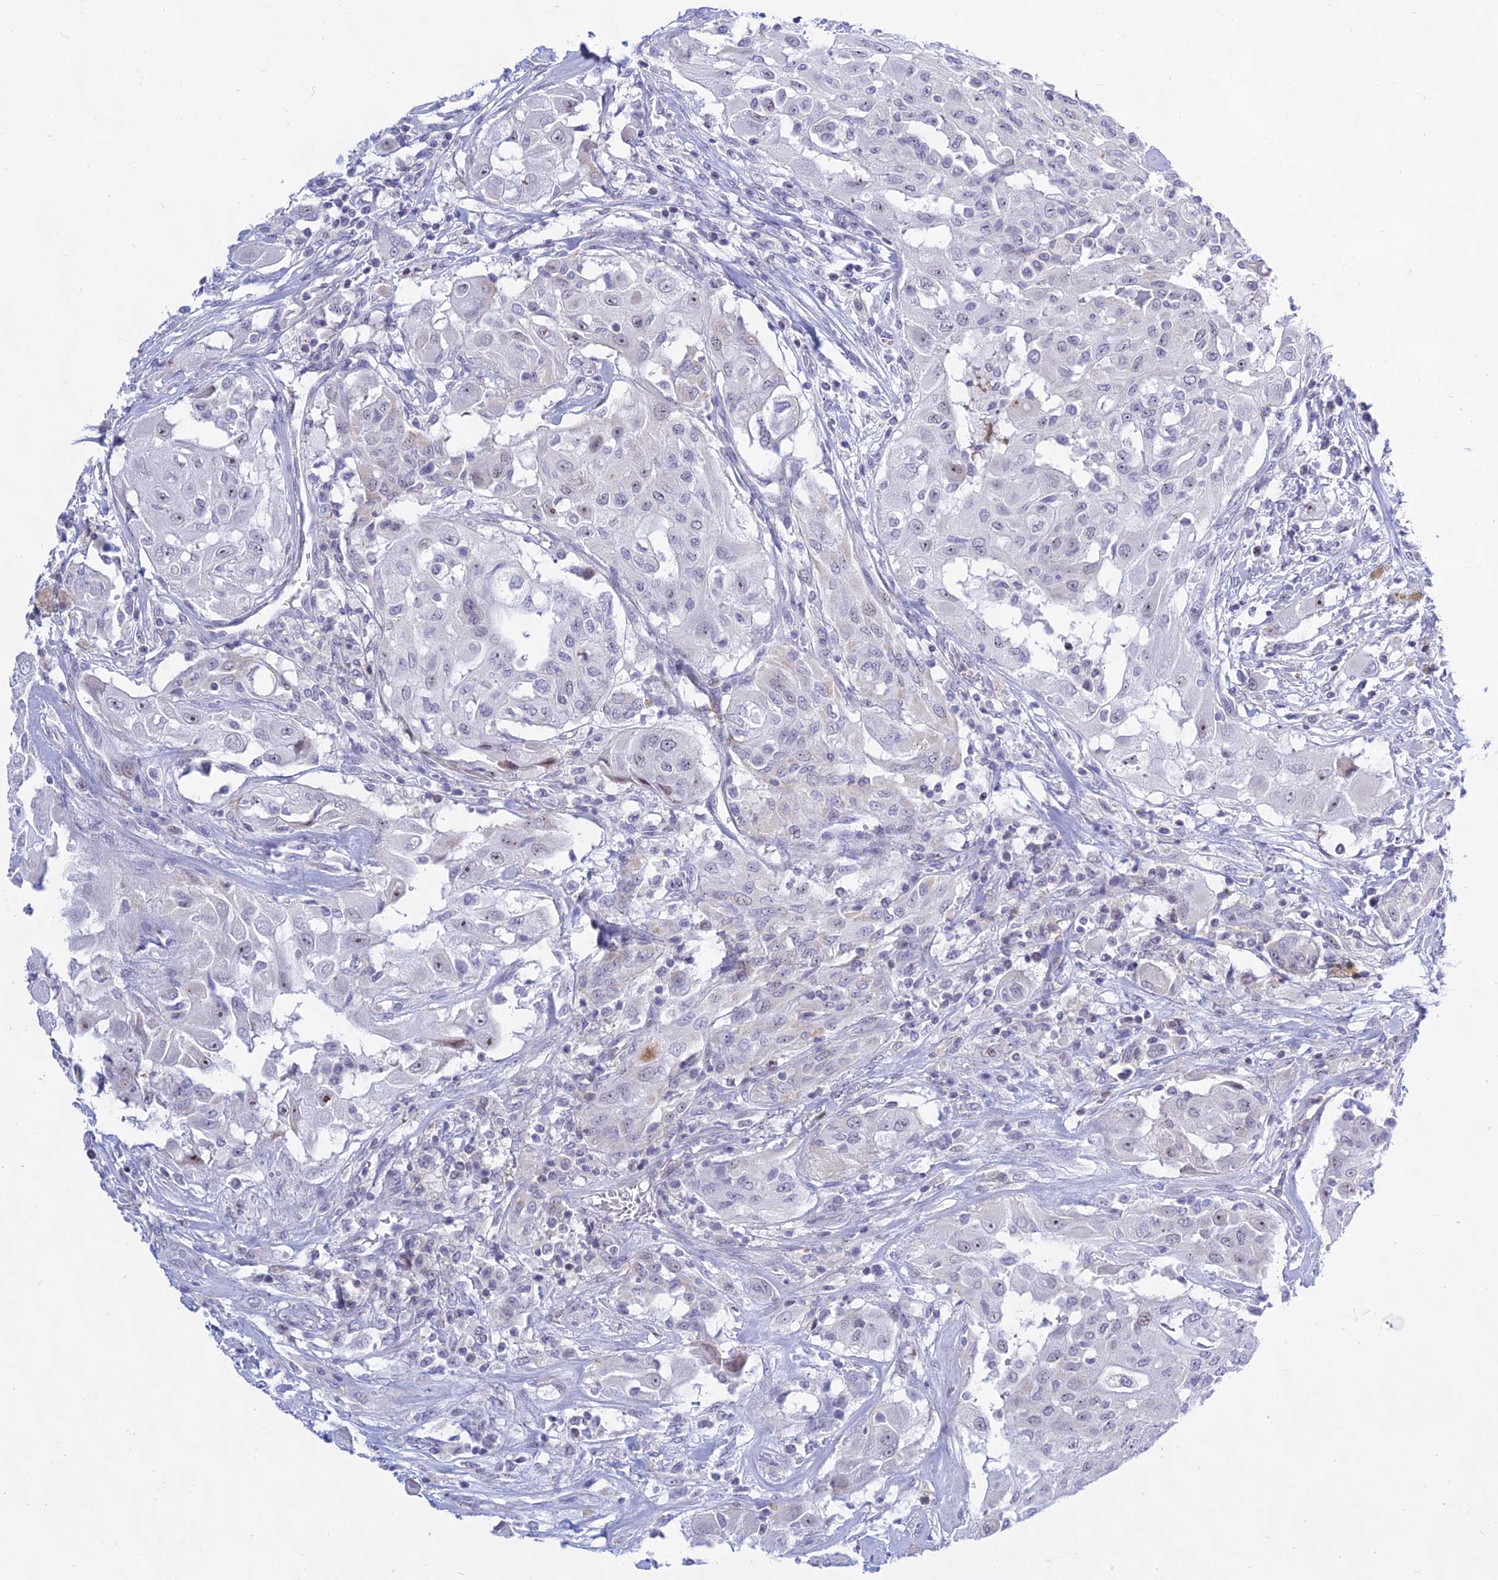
{"staining": {"intensity": "moderate", "quantity": "<25%", "location": "nuclear"}, "tissue": "thyroid cancer", "cell_type": "Tumor cells", "image_type": "cancer", "snomed": [{"axis": "morphology", "description": "Papillary adenocarcinoma, NOS"}, {"axis": "topography", "description": "Thyroid gland"}], "caption": "IHC image of thyroid cancer (papillary adenocarcinoma) stained for a protein (brown), which demonstrates low levels of moderate nuclear expression in approximately <25% of tumor cells.", "gene": "KRR1", "patient": {"sex": "female", "age": 59}}